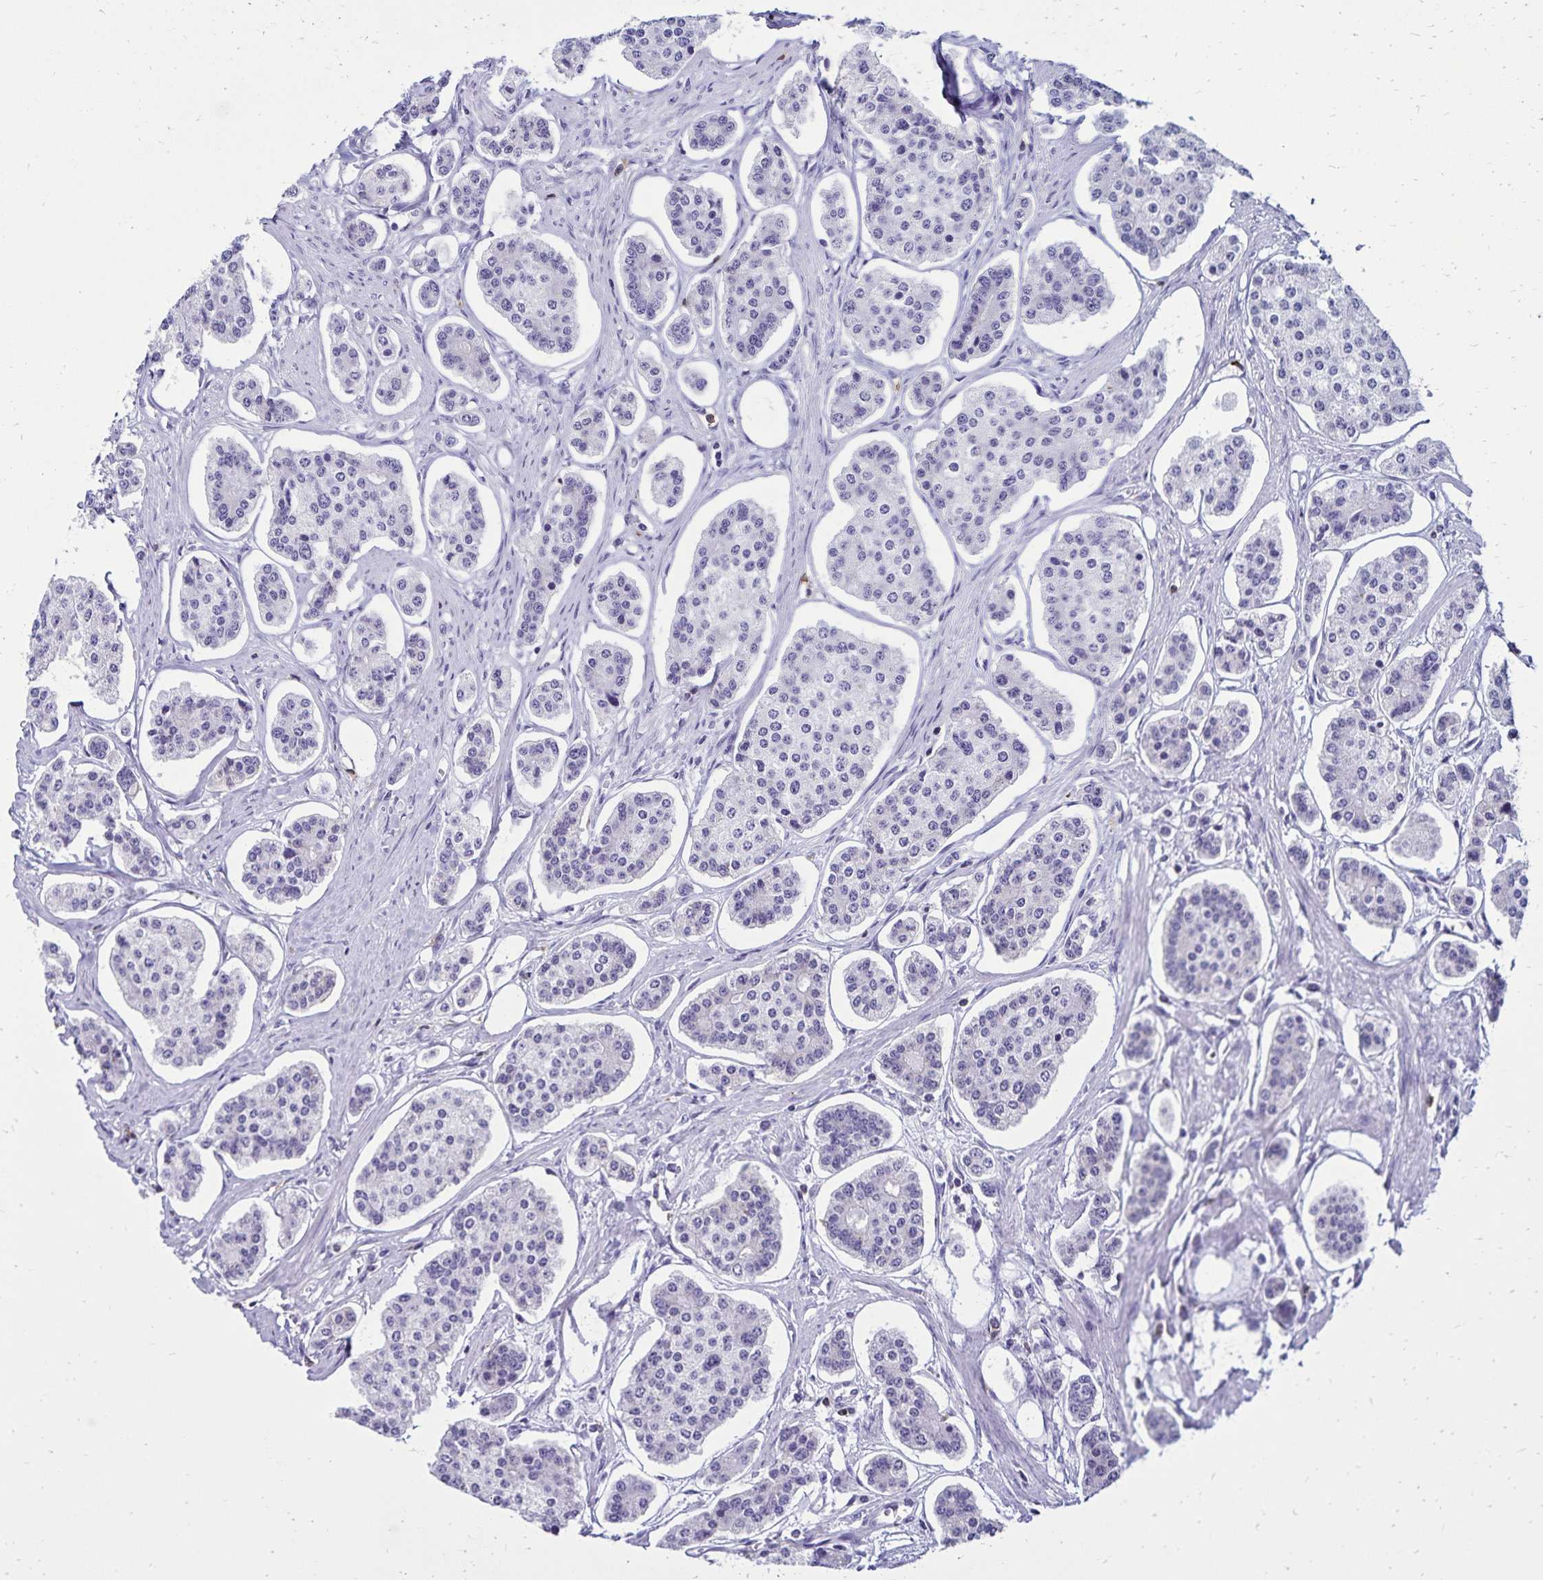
{"staining": {"intensity": "negative", "quantity": "none", "location": "none"}, "tissue": "carcinoid", "cell_type": "Tumor cells", "image_type": "cancer", "snomed": [{"axis": "morphology", "description": "Carcinoid, malignant, NOS"}, {"axis": "topography", "description": "Small intestine"}], "caption": "The histopathology image displays no staining of tumor cells in malignant carcinoid.", "gene": "CD27", "patient": {"sex": "female", "age": 65}}